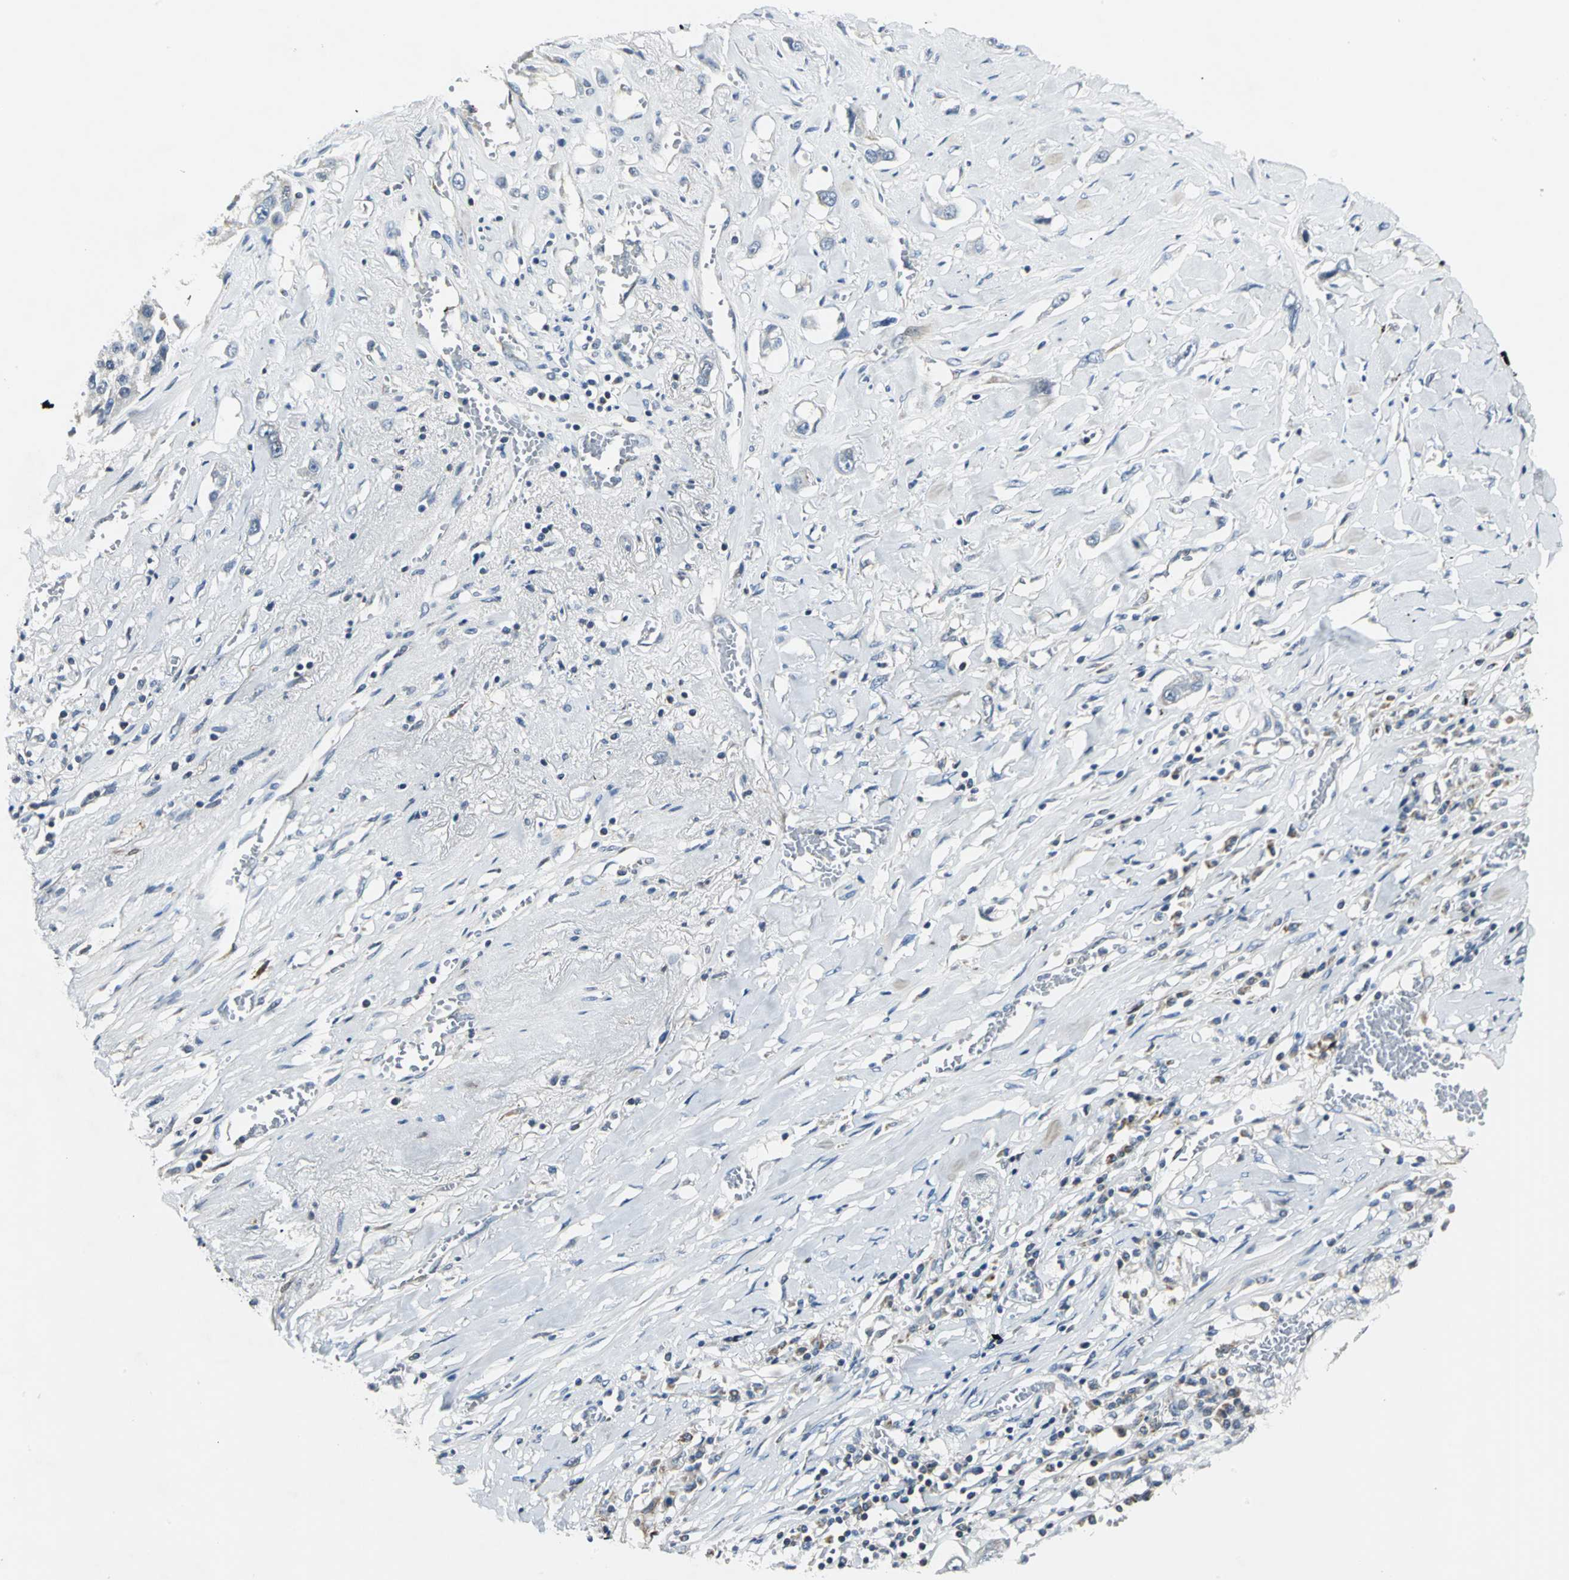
{"staining": {"intensity": "weak", "quantity": "<25%", "location": "cytoplasmic/membranous"}, "tissue": "lung cancer", "cell_type": "Tumor cells", "image_type": "cancer", "snomed": [{"axis": "morphology", "description": "Squamous cell carcinoma, NOS"}, {"axis": "topography", "description": "Lung"}], "caption": "Tumor cells are negative for protein expression in human lung cancer. (Immunohistochemistry (ihc), brightfield microscopy, high magnification).", "gene": "USP40", "patient": {"sex": "male", "age": 71}}